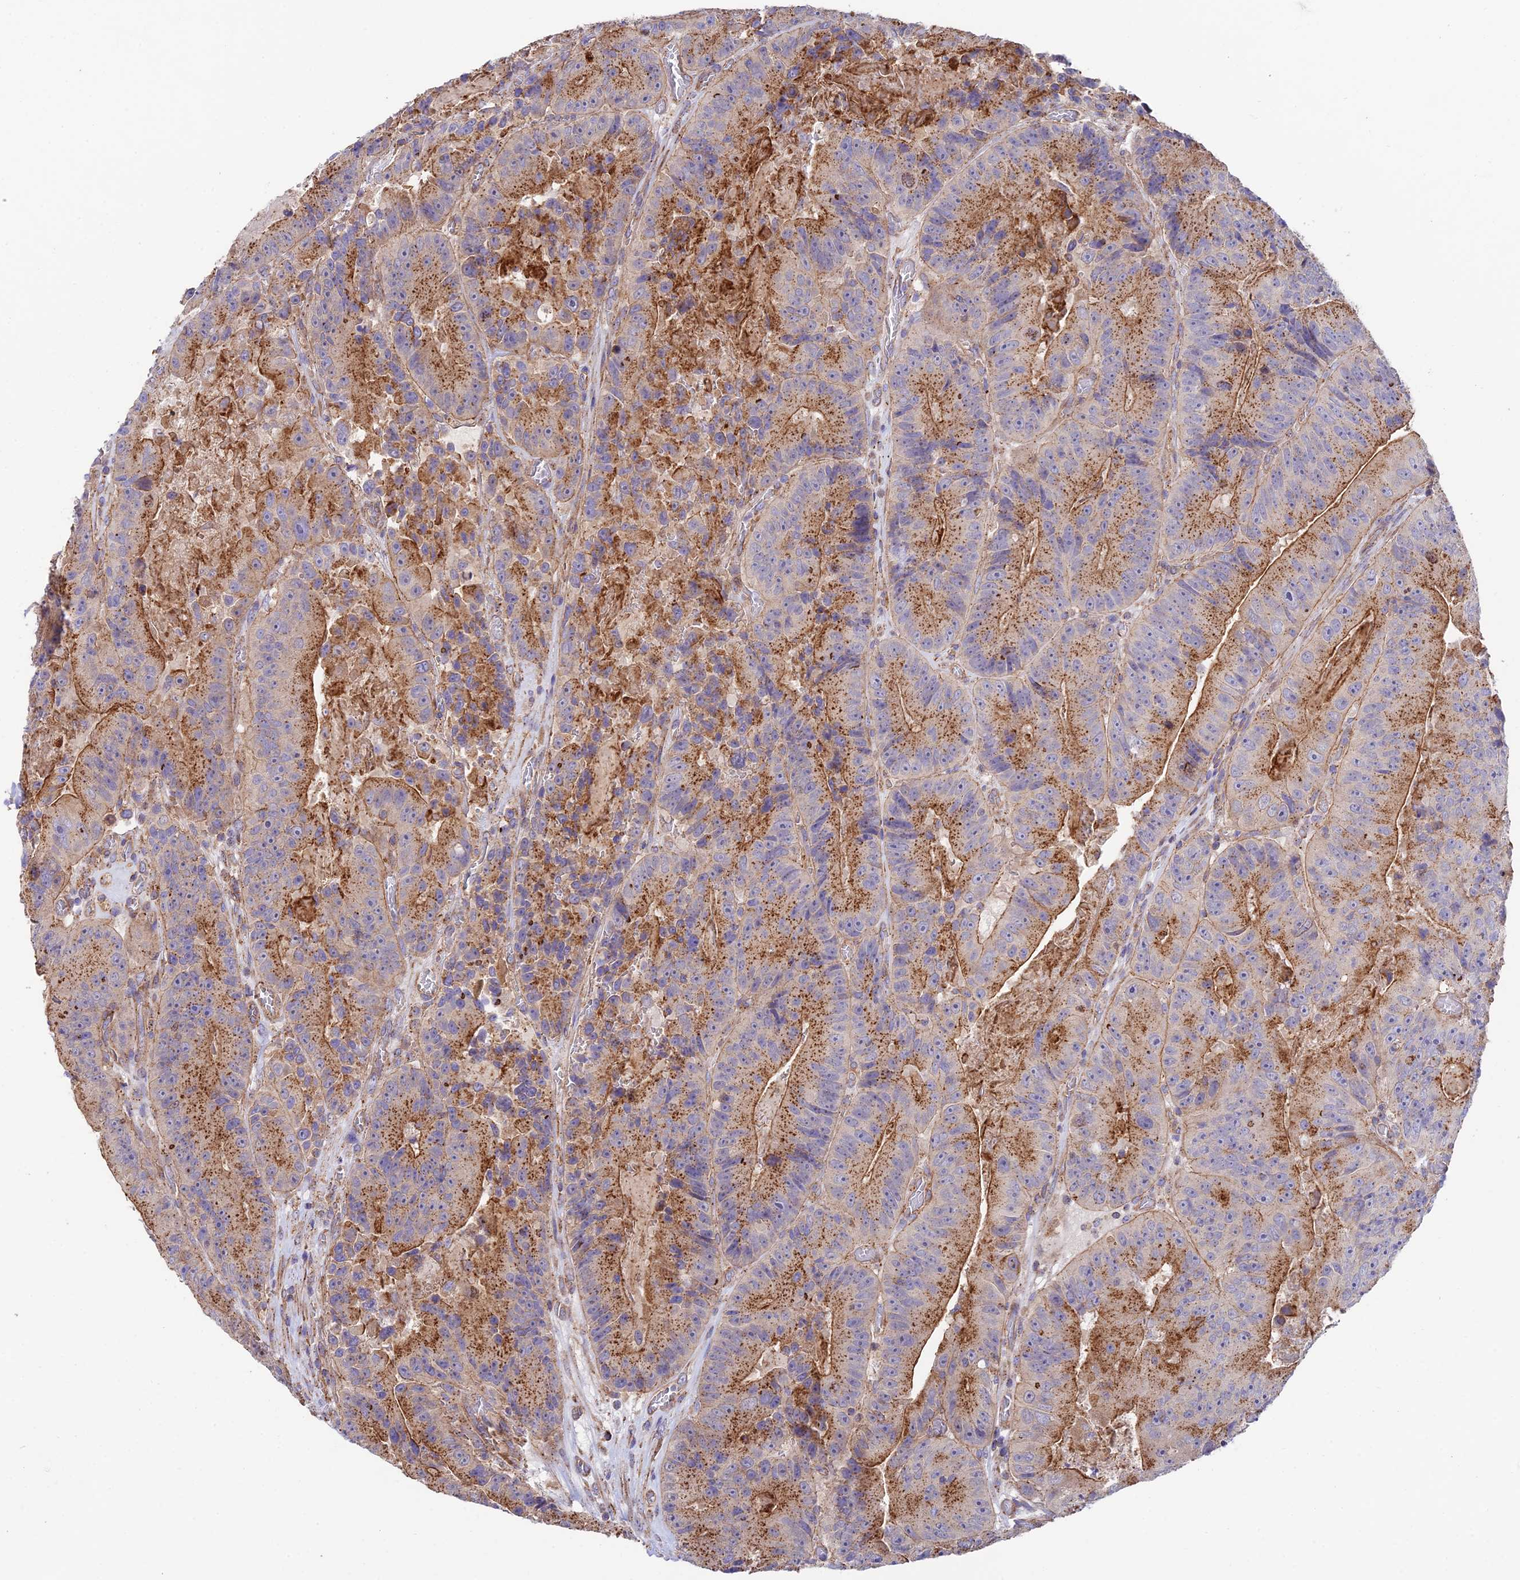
{"staining": {"intensity": "strong", "quantity": "25%-75%", "location": "cytoplasmic/membranous"}, "tissue": "colorectal cancer", "cell_type": "Tumor cells", "image_type": "cancer", "snomed": [{"axis": "morphology", "description": "Adenocarcinoma, NOS"}, {"axis": "topography", "description": "Colon"}], "caption": "The photomicrograph displays staining of adenocarcinoma (colorectal), revealing strong cytoplasmic/membranous protein expression (brown color) within tumor cells.", "gene": "QRFP", "patient": {"sex": "female", "age": 86}}